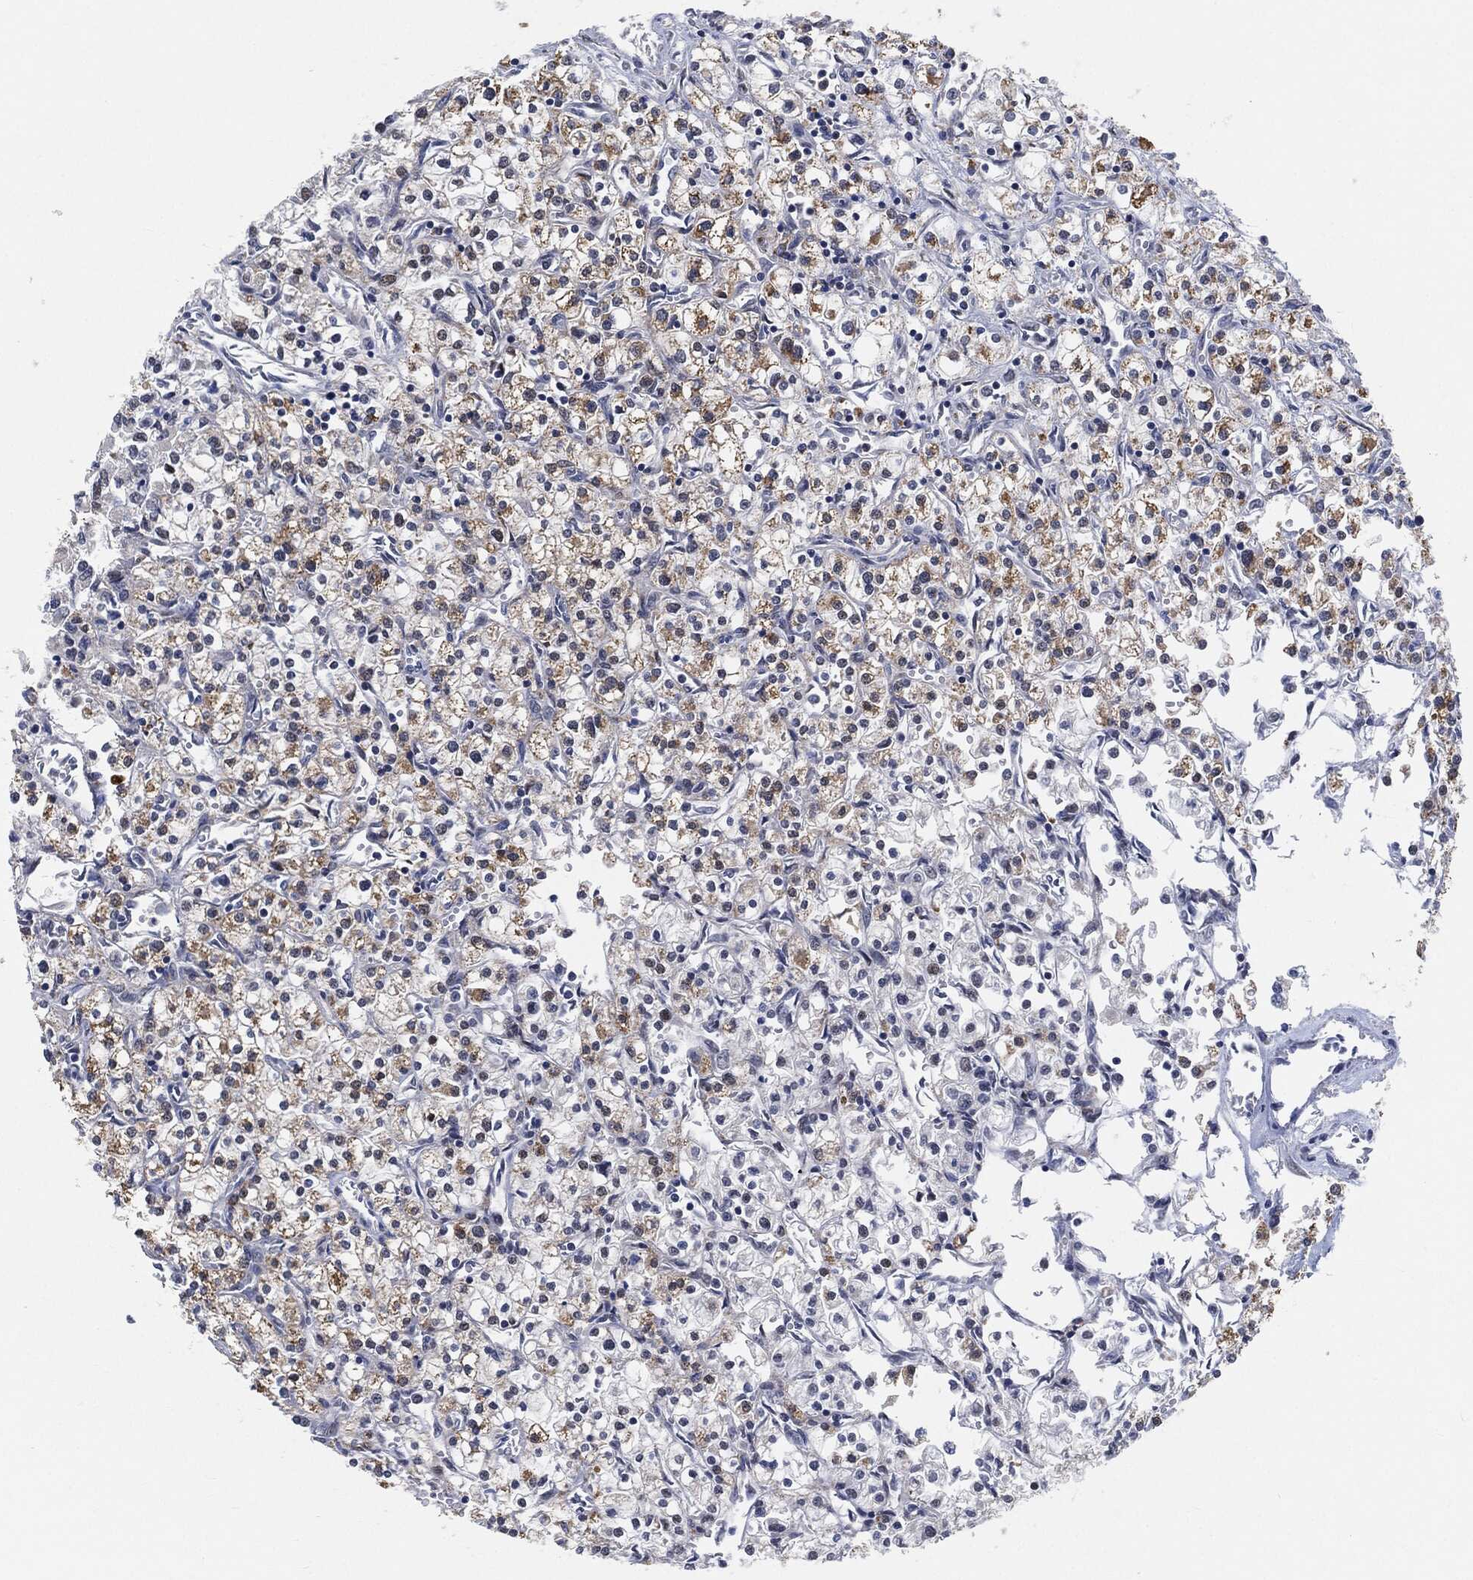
{"staining": {"intensity": "moderate", "quantity": "25%-75%", "location": "cytoplasmic/membranous"}, "tissue": "renal cancer", "cell_type": "Tumor cells", "image_type": "cancer", "snomed": [{"axis": "morphology", "description": "Adenocarcinoma, NOS"}, {"axis": "topography", "description": "Kidney"}], "caption": "Renal cancer tissue exhibits moderate cytoplasmic/membranous positivity in approximately 25%-75% of tumor cells, visualized by immunohistochemistry.", "gene": "VSIG4", "patient": {"sex": "male", "age": 80}}